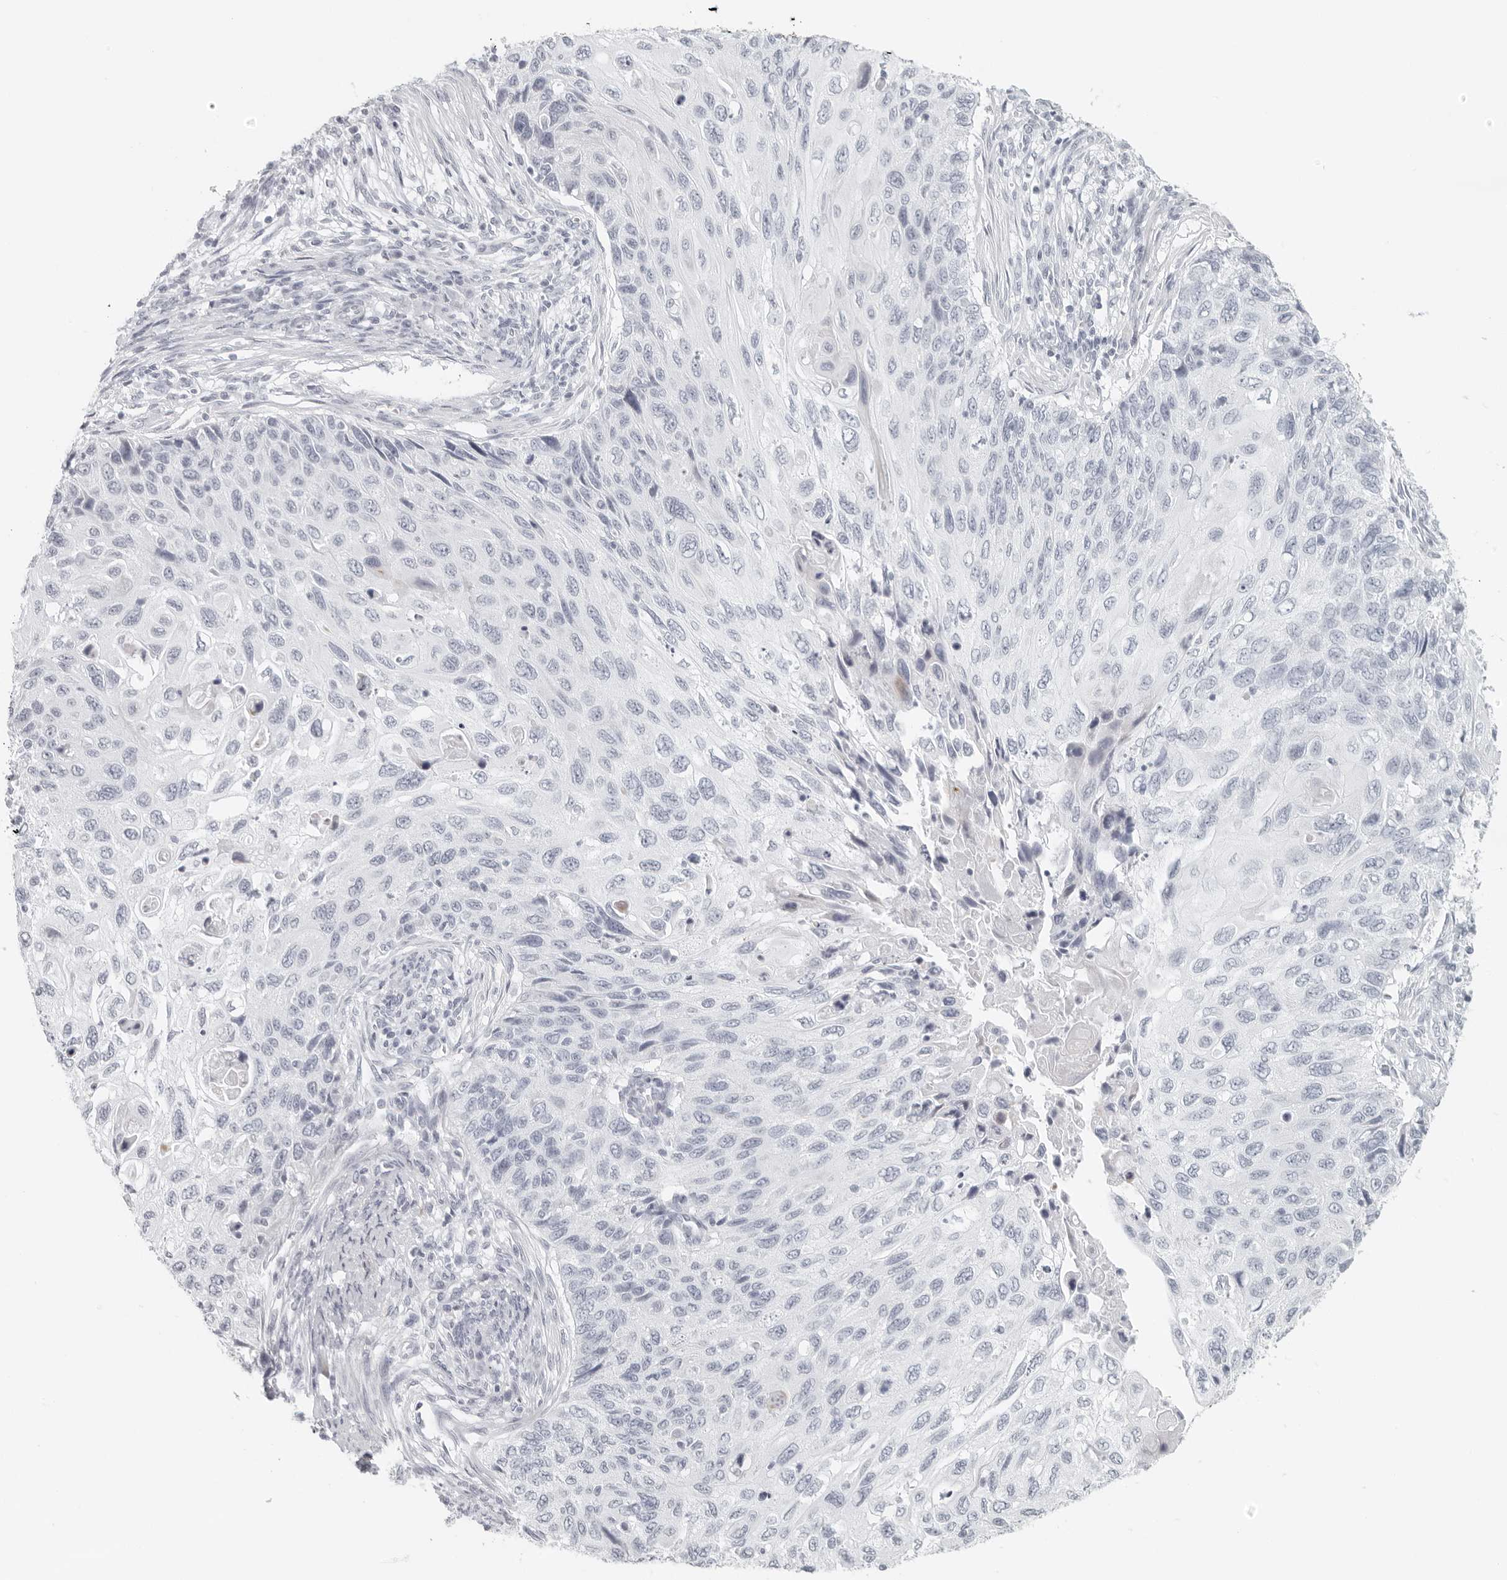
{"staining": {"intensity": "negative", "quantity": "none", "location": "none"}, "tissue": "cervical cancer", "cell_type": "Tumor cells", "image_type": "cancer", "snomed": [{"axis": "morphology", "description": "Squamous cell carcinoma, NOS"}, {"axis": "topography", "description": "Cervix"}], "caption": "An IHC histopathology image of cervical cancer (squamous cell carcinoma) is shown. There is no staining in tumor cells of cervical cancer (squamous cell carcinoma). Brightfield microscopy of immunohistochemistry (IHC) stained with DAB (brown) and hematoxylin (blue), captured at high magnification.", "gene": "RPS6KC1", "patient": {"sex": "female", "age": 70}}